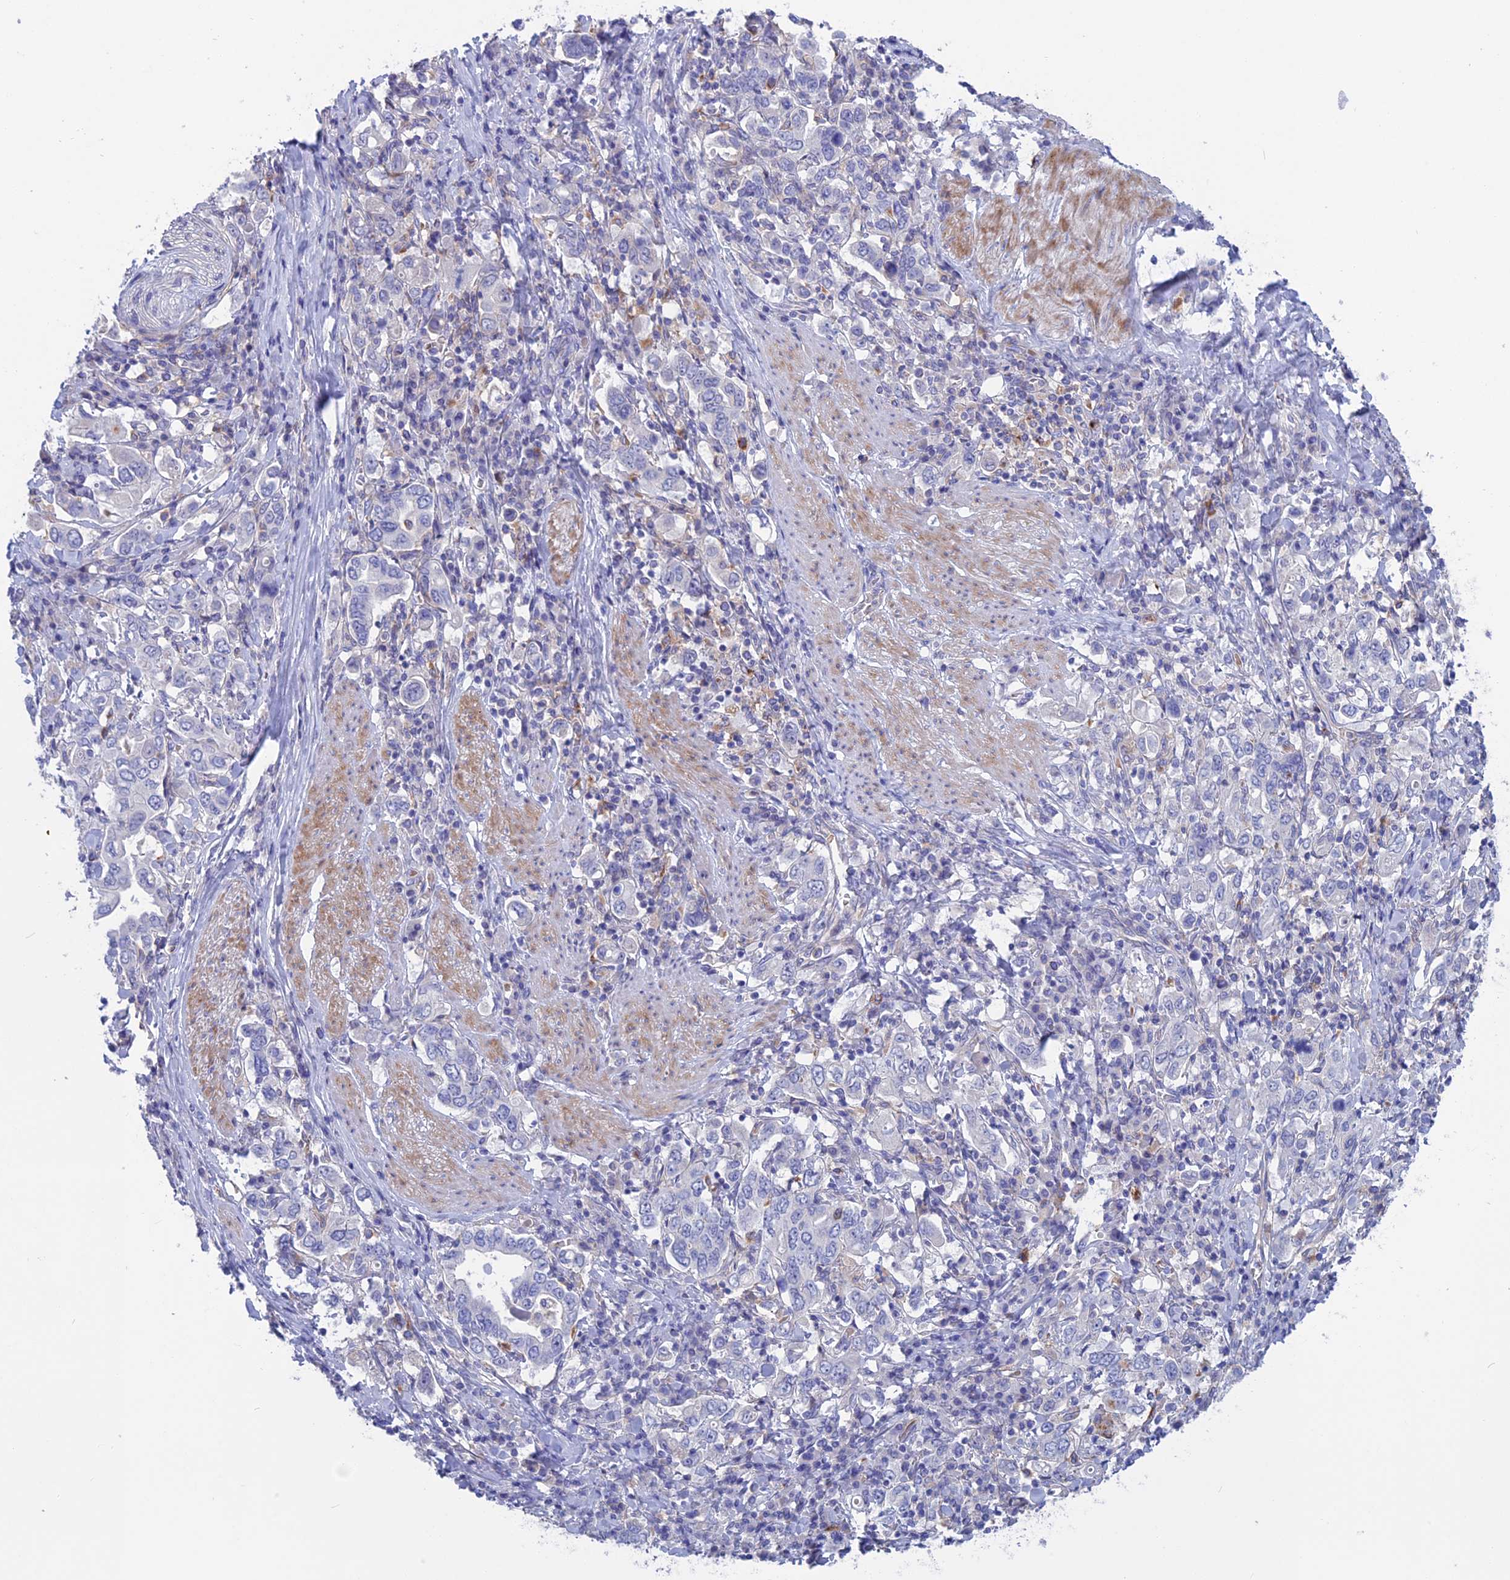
{"staining": {"intensity": "negative", "quantity": "none", "location": "none"}, "tissue": "stomach cancer", "cell_type": "Tumor cells", "image_type": "cancer", "snomed": [{"axis": "morphology", "description": "Adenocarcinoma, NOS"}, {"axis": "topography", "description": "Stomach, upper"}], "caption": "Tumor cells show no significant staining in stomach cancer (adenocarcinoma).", "gene": "SLC2A6", "patient": {"sex": "male", "age": 62}}